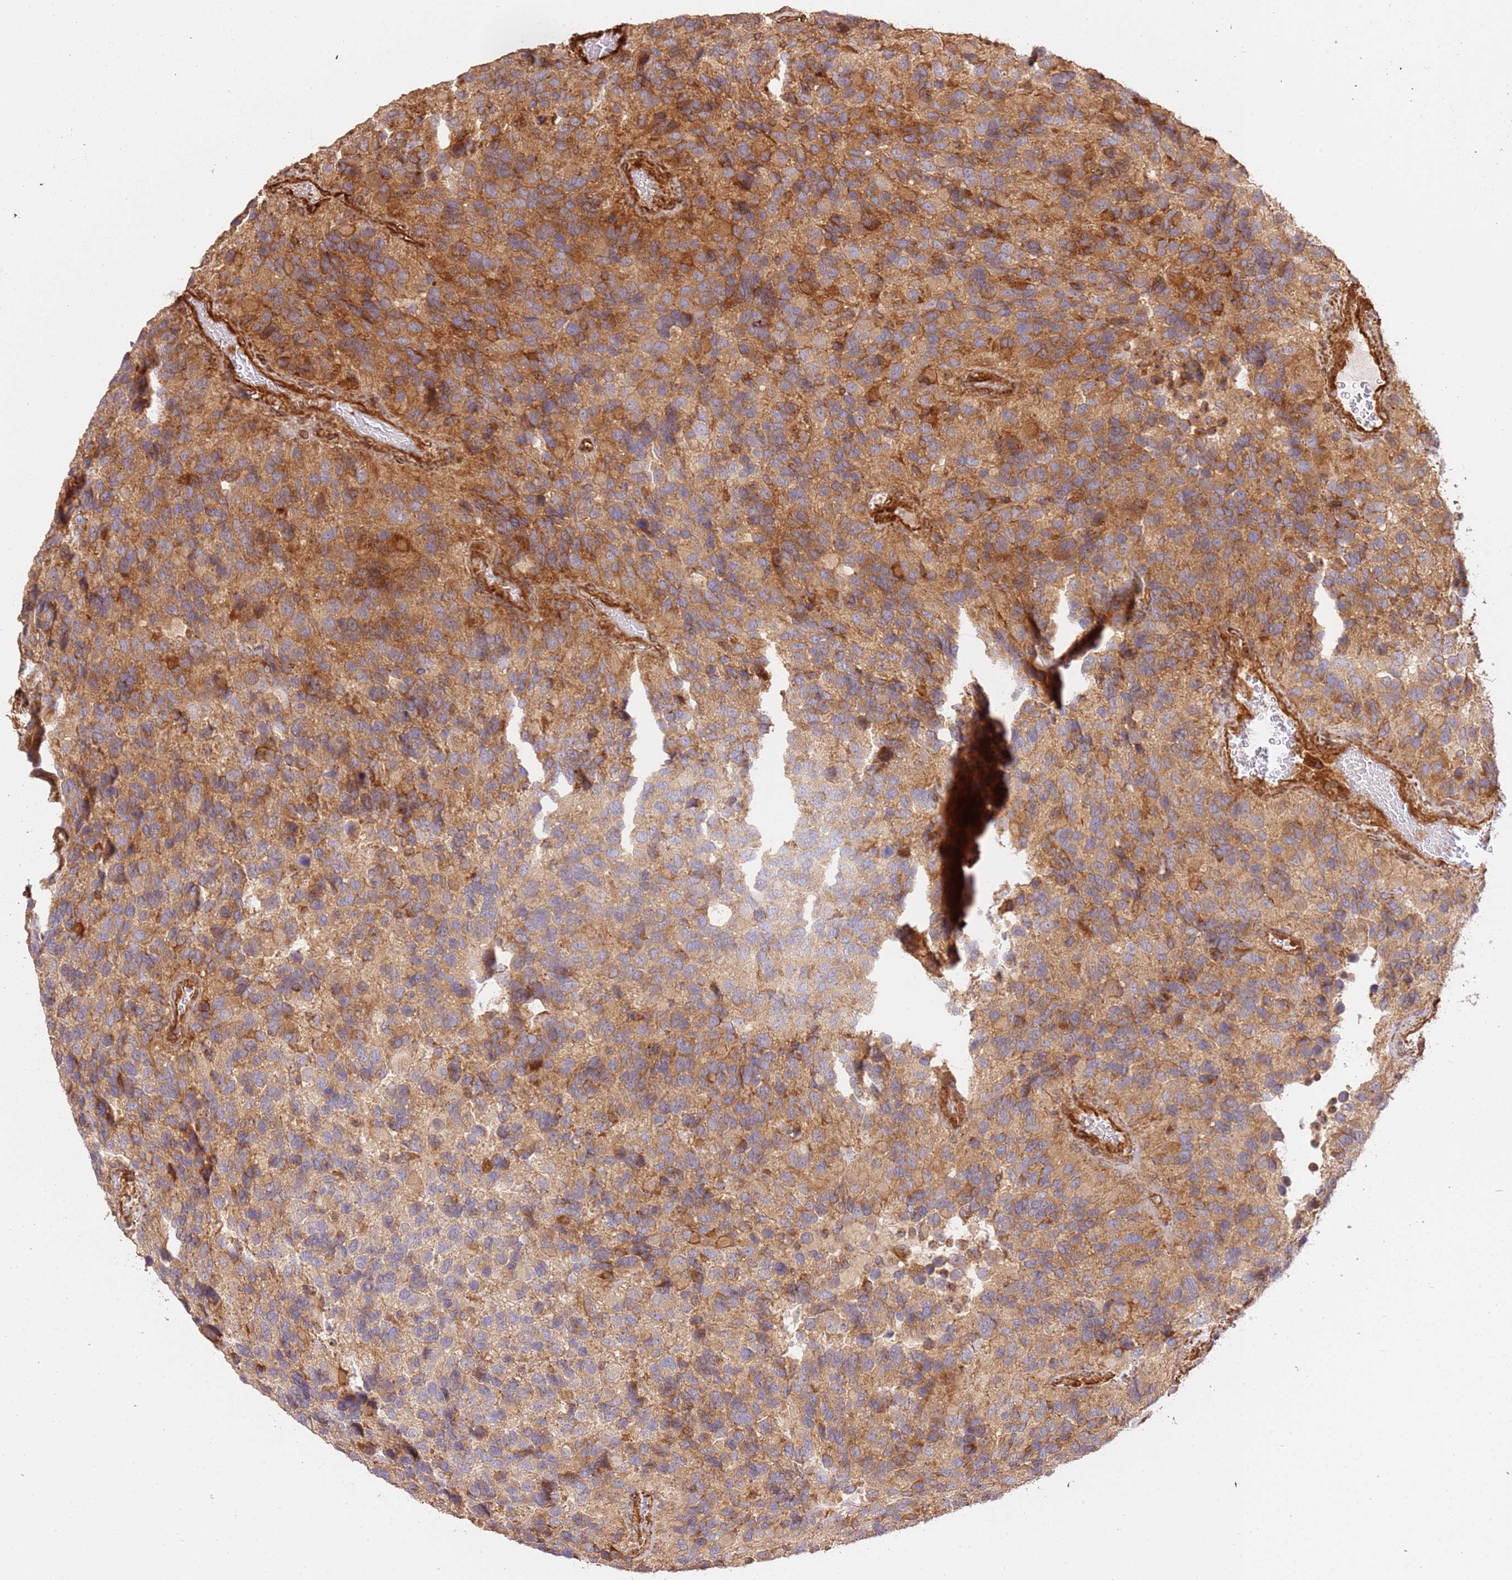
{"staining": {"intensity": "moderate", "quantity": ">75%", "location": "cytoplasmic/membranous"}, "tissue": "glioma", "cell_type": "Tumor cells", "image_type": "cancer", "snomed": [{"axis": "morphology", "description": "Glioma, malignant, High grade"}, {"axis": "topography", "description": "Brain"}], "caption": "Protein staining reveals moderate cytoplasmic/membranous staining in approximately >75% of tumor cells in high-grade glioma (malignant). (DAB IHC, brown staining for protein, blue staining for nuclei).", "gene": "ZBTB39", "patient": {"sex": "male", "age": 77}}